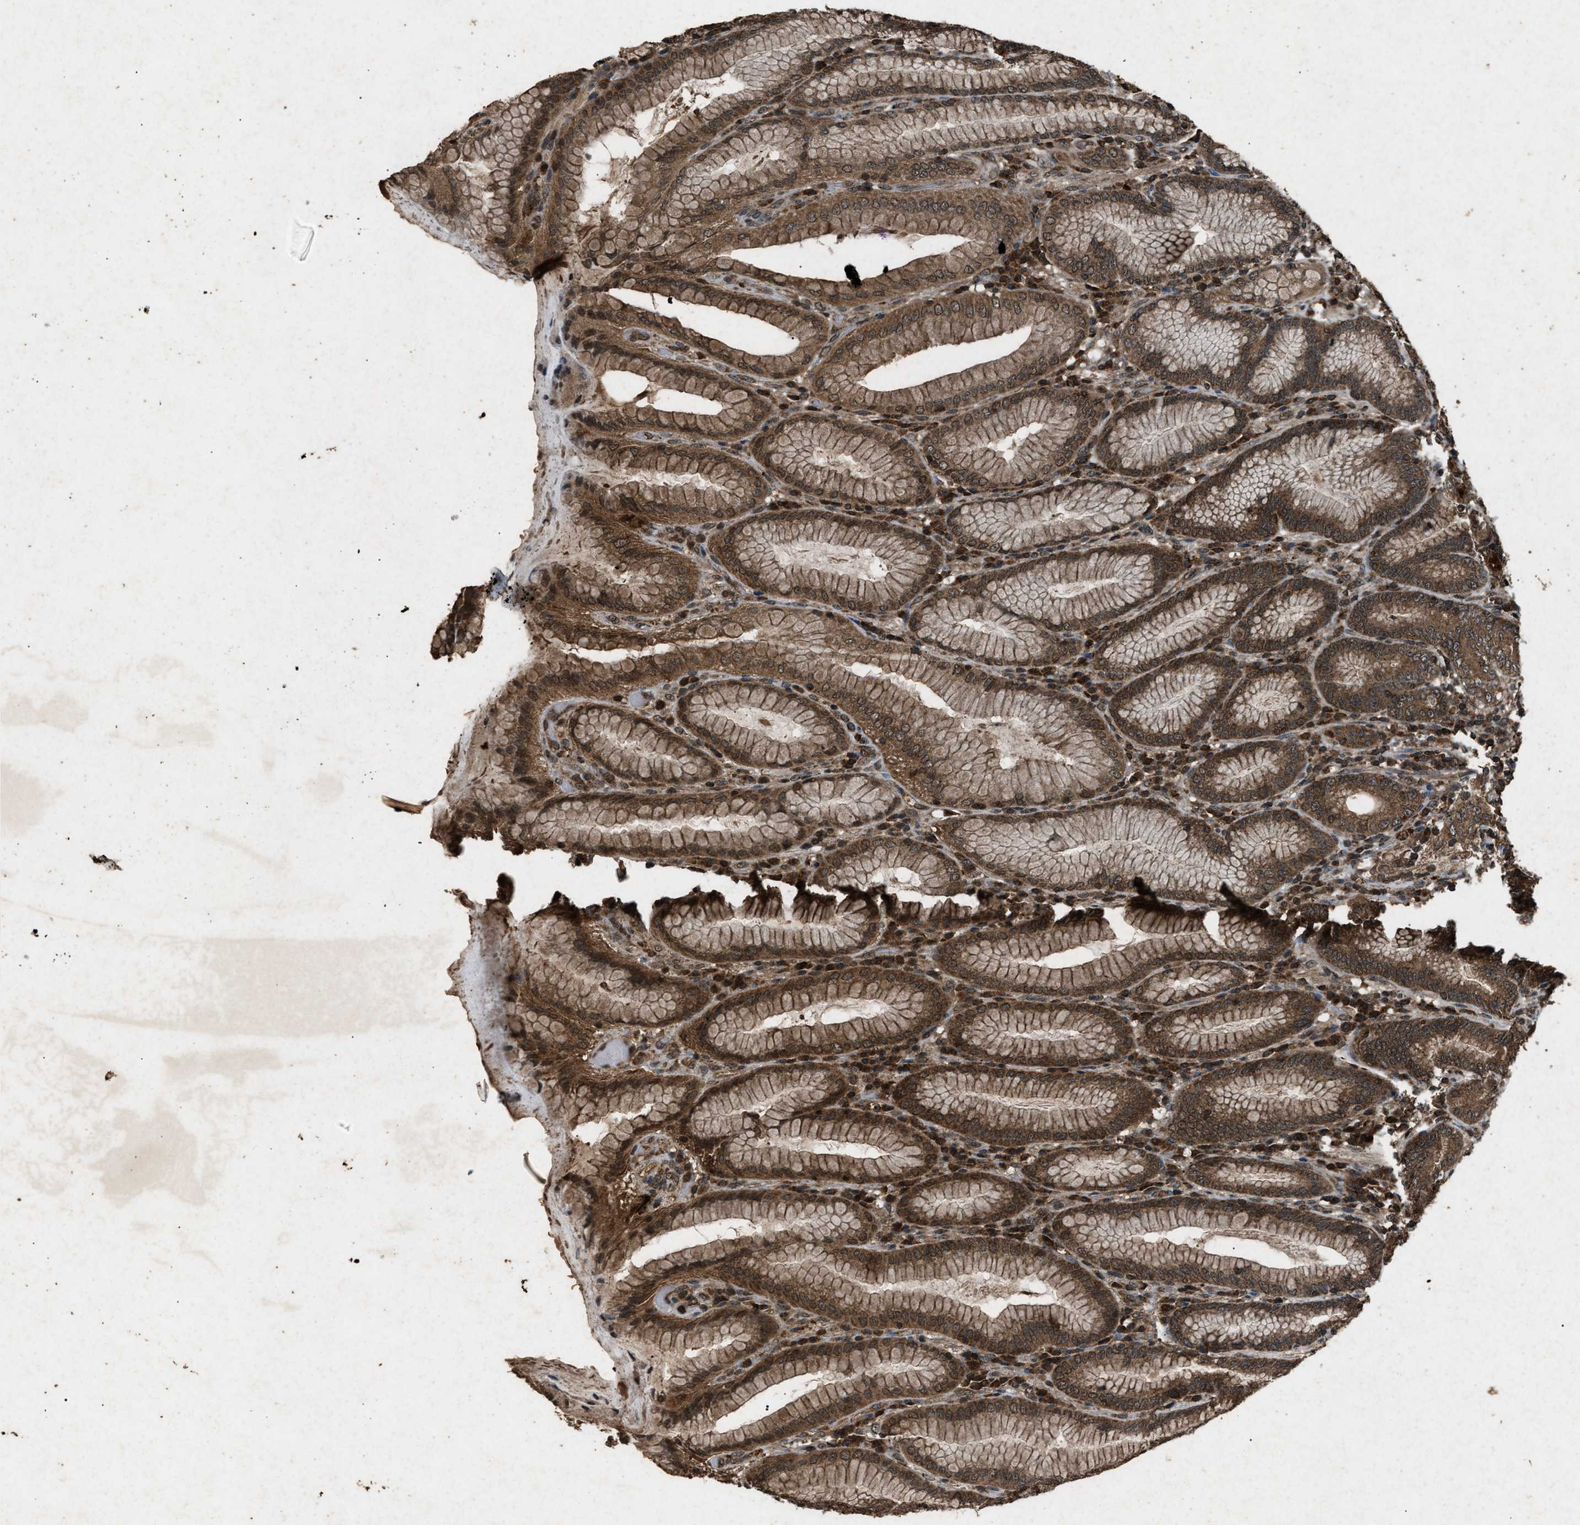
{"staining": {"intensity": "strong", "quantity": ">75%", "location": "cytoplasmic/membranous"}, "tissue": "stomach", "cell_type": "Glandular cells", "image_type": "normal", "snomed": [{"axis": "morphology", "description": "Normal tissue, NOS"}, {"axis": "topography", "description": "Stomach, lower"}], "caption": "The image shows immunohistochemical staining of unremarkable stomach. There is strong cytoplasmic/membranous positivity is appreciated in approximately >75% of glandular cells.", "gene": "OAS1", "patient": {"sex": "female", "age": 76}}